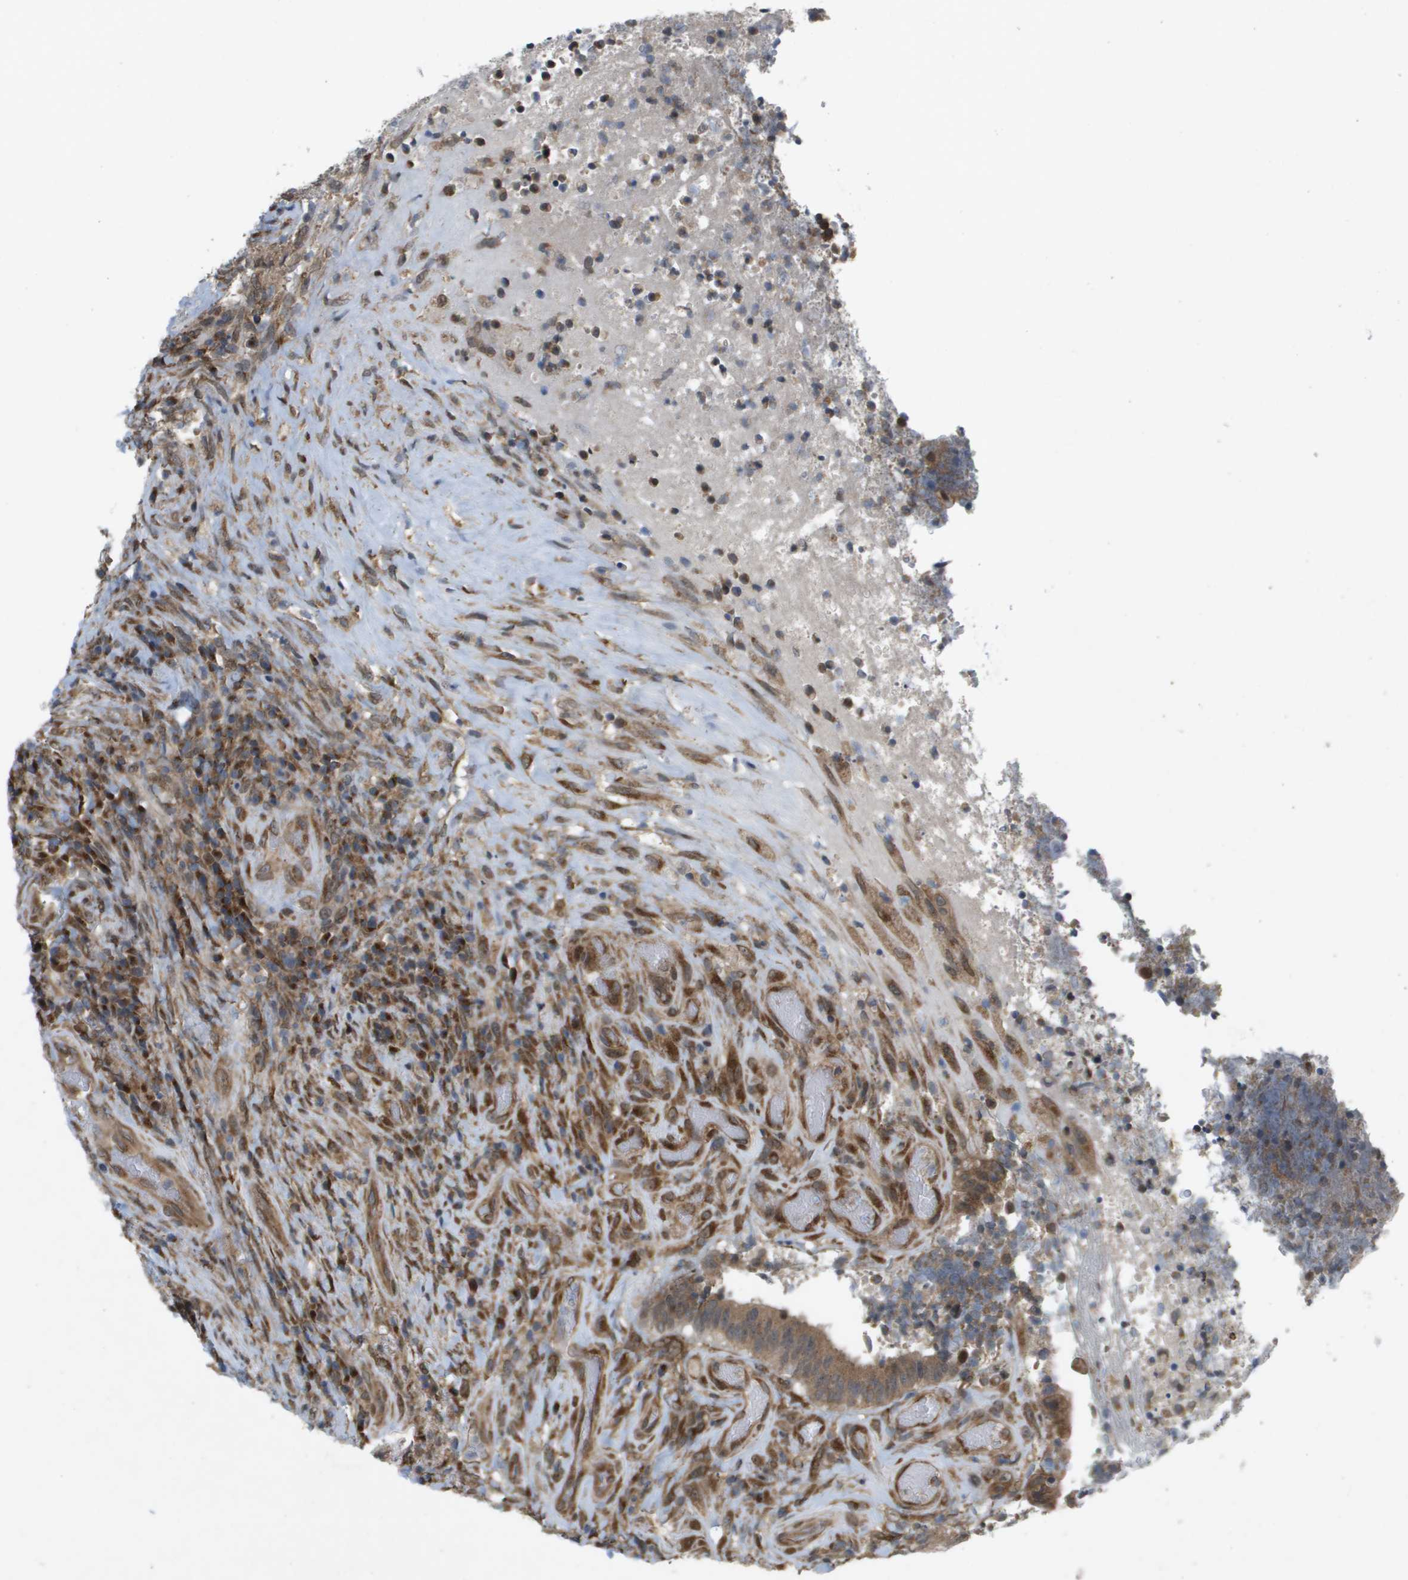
{"staining": {"intensity": "moderate", "quantity": ">75%", "location": "cytoplasmic/membranous"}, "tissue": "colorectal cancer", "cell_type": "Tumor cells", "image_type": "cancer", "snomed": [{"axis": "morphology", "description": "Adenocarcinoma, NOS"}, {"axis": "topography", "description": "Rectum"}], "caption": "This image shows colorectal cancer (adenocarcinoma) stained with immunohistochemistry to label a protein in brown. The cytoplasmic/membranous of tumor cells show moderate positivity for the protein. Nuclei are counter-stained blue.", "gene": "IFNLR1", "patient": {"sex": "male", "age": 72}}